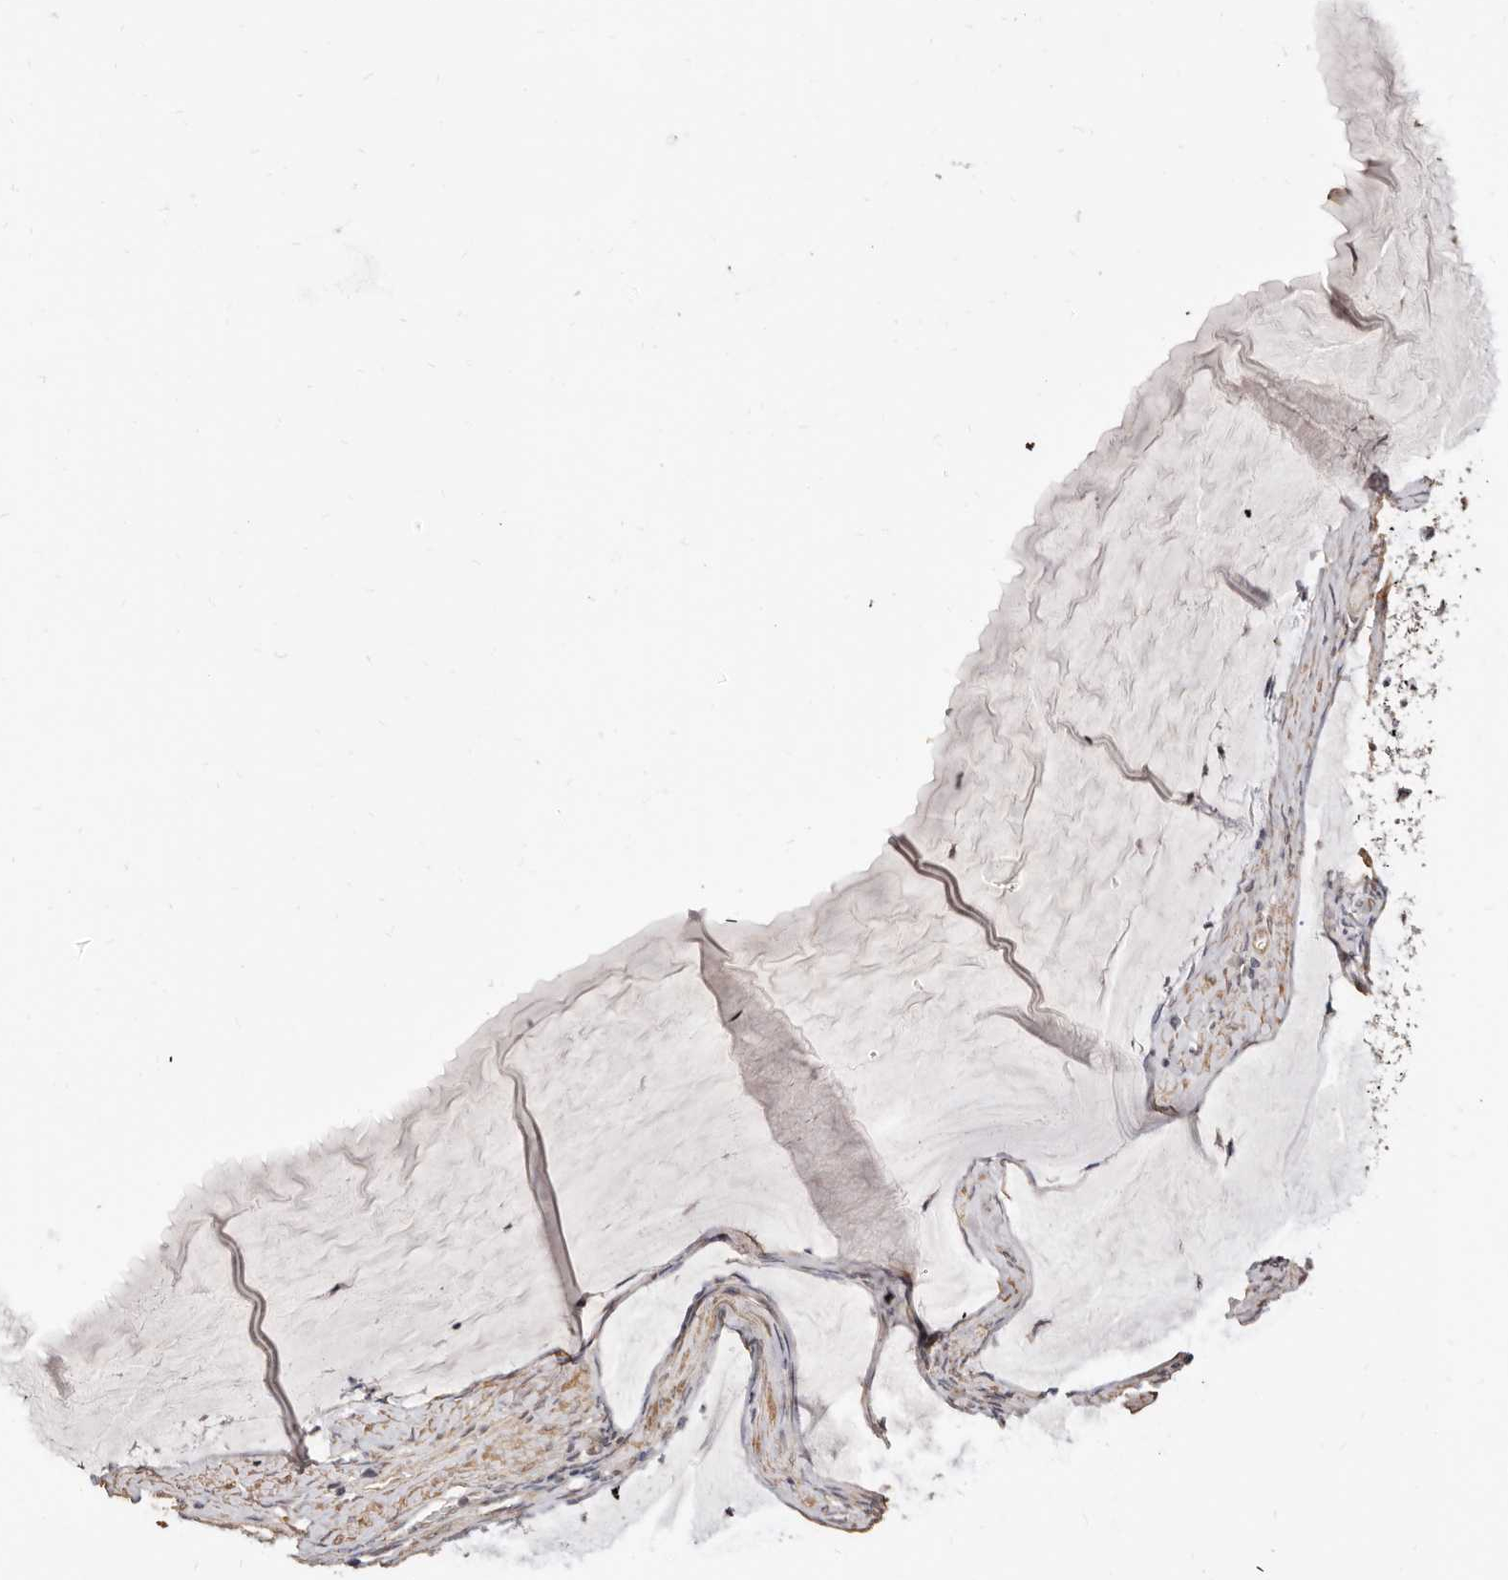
{"staining": {"intensity": "moderate", "quantity": "25%-75%", "location": "cytoplasmic/membranous"}, "tissue": "ovarian cancer", "cell_type": "Tumor cells", "image_type": "cancer", "snomed": [{"axis": "morphology", "description": "Cystadenocarcinoma, mucinous, NOS"}, {"axis": "topography", "description": "Ovary"}], "caption": "About 25%-75% of tumor cells in human ovarian cancer reveal moderate cytoplasmic/membranous protein staining as visualized by brown immunohistochemical staining.", "gene": "KHDRBS2", "patient": {"sex": "female", "age": 61}}